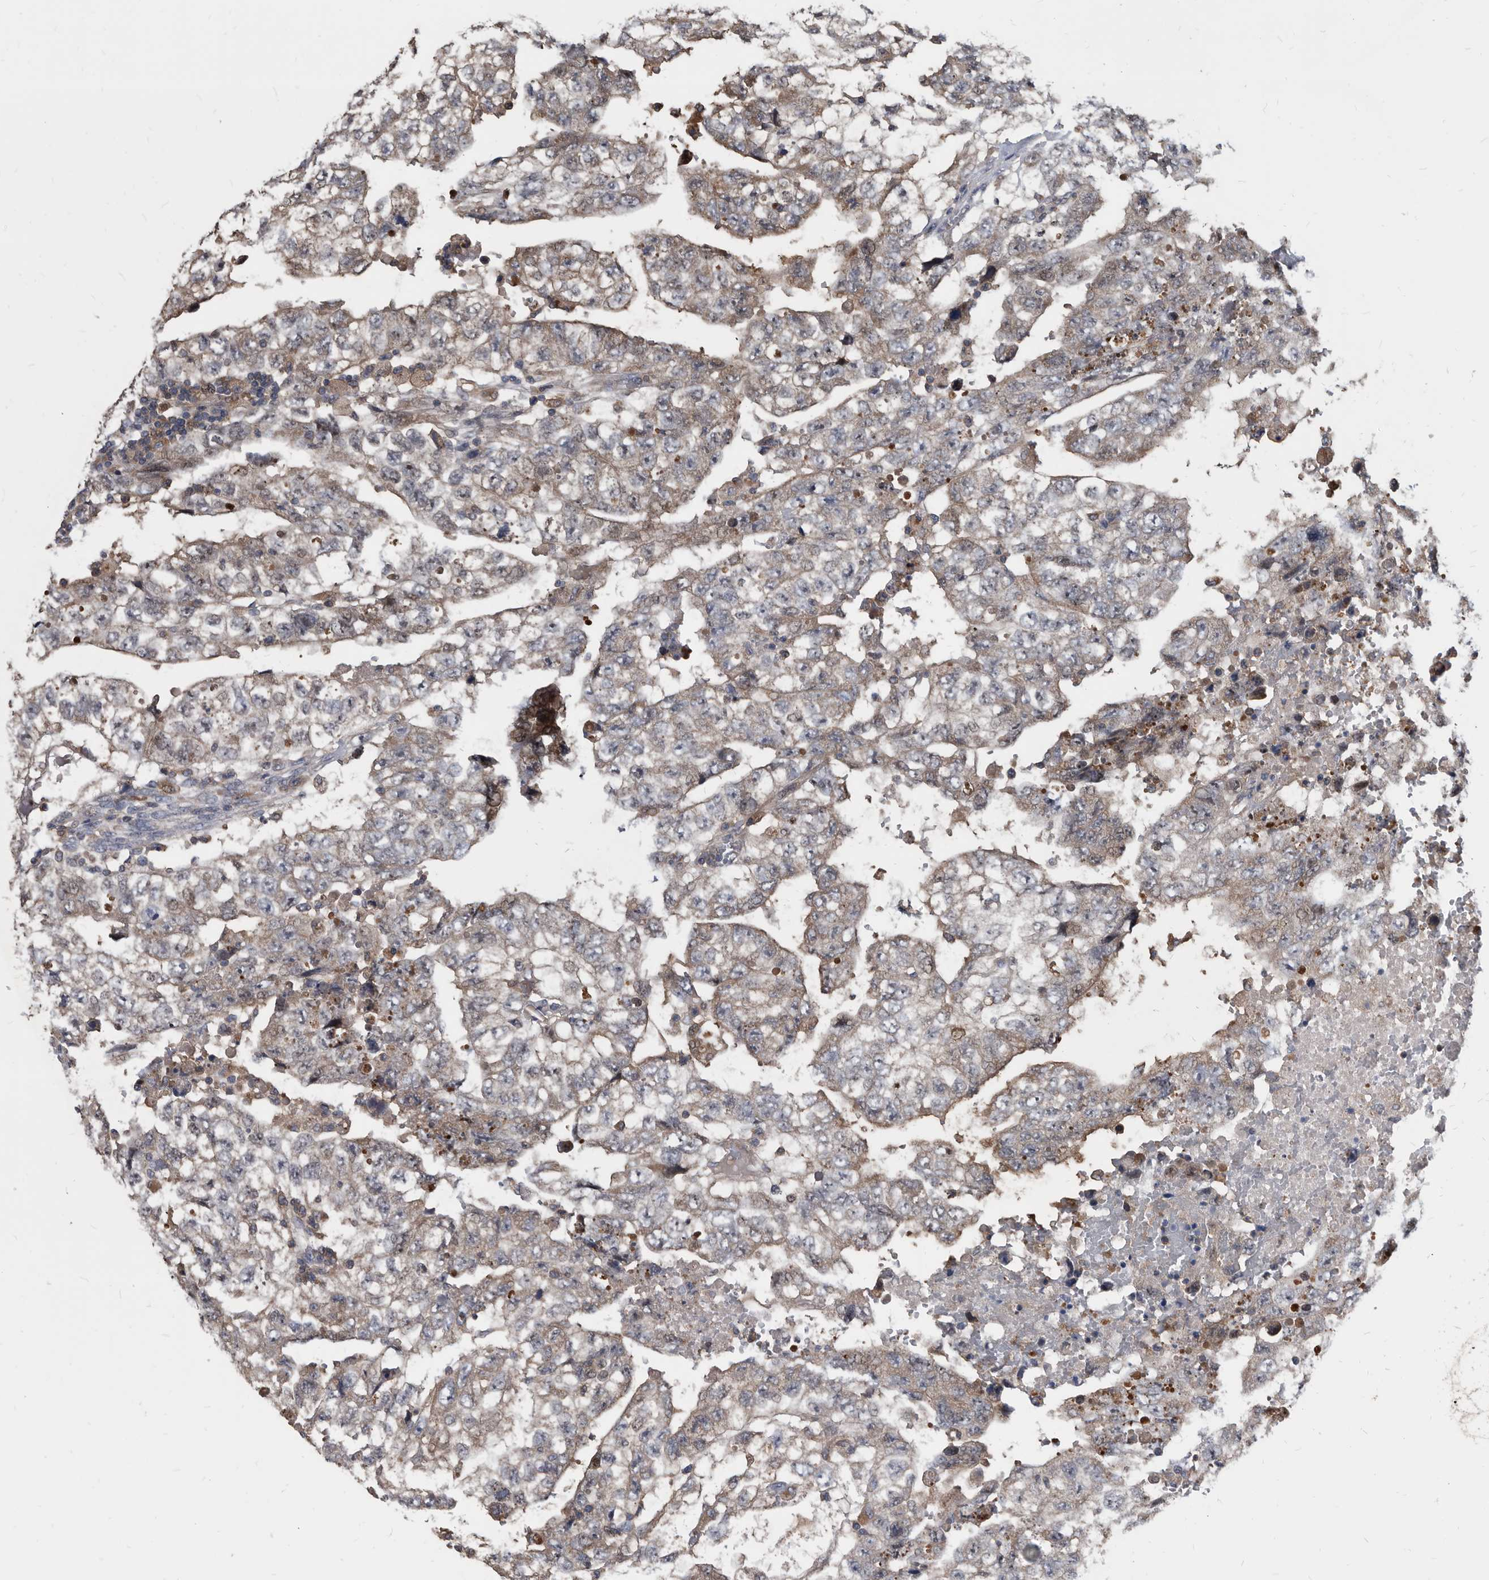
{"staining": {"intensity": "weak", "quantity": "<25%", "location": "cytoplasmic/membranous"}, "tissue": "testis cancer", "cell_type": "Tumor cells", "image_type": "cancer", "snomed": [{"axis": "morphology", "description": "Carcinoma, Embryonal, NOS"}, {"axis": "topography", "description": "Testis"}], "caption": "Tumor cells show no significant protein expression in embryonal carcinoma (testis). (Brightfield microscopy of DAB (3,3'-diaminobenzidine) immunohistochemistry at high magnification).", "gene": "APEH", "patient": {"sex": "male", "age": 36}}